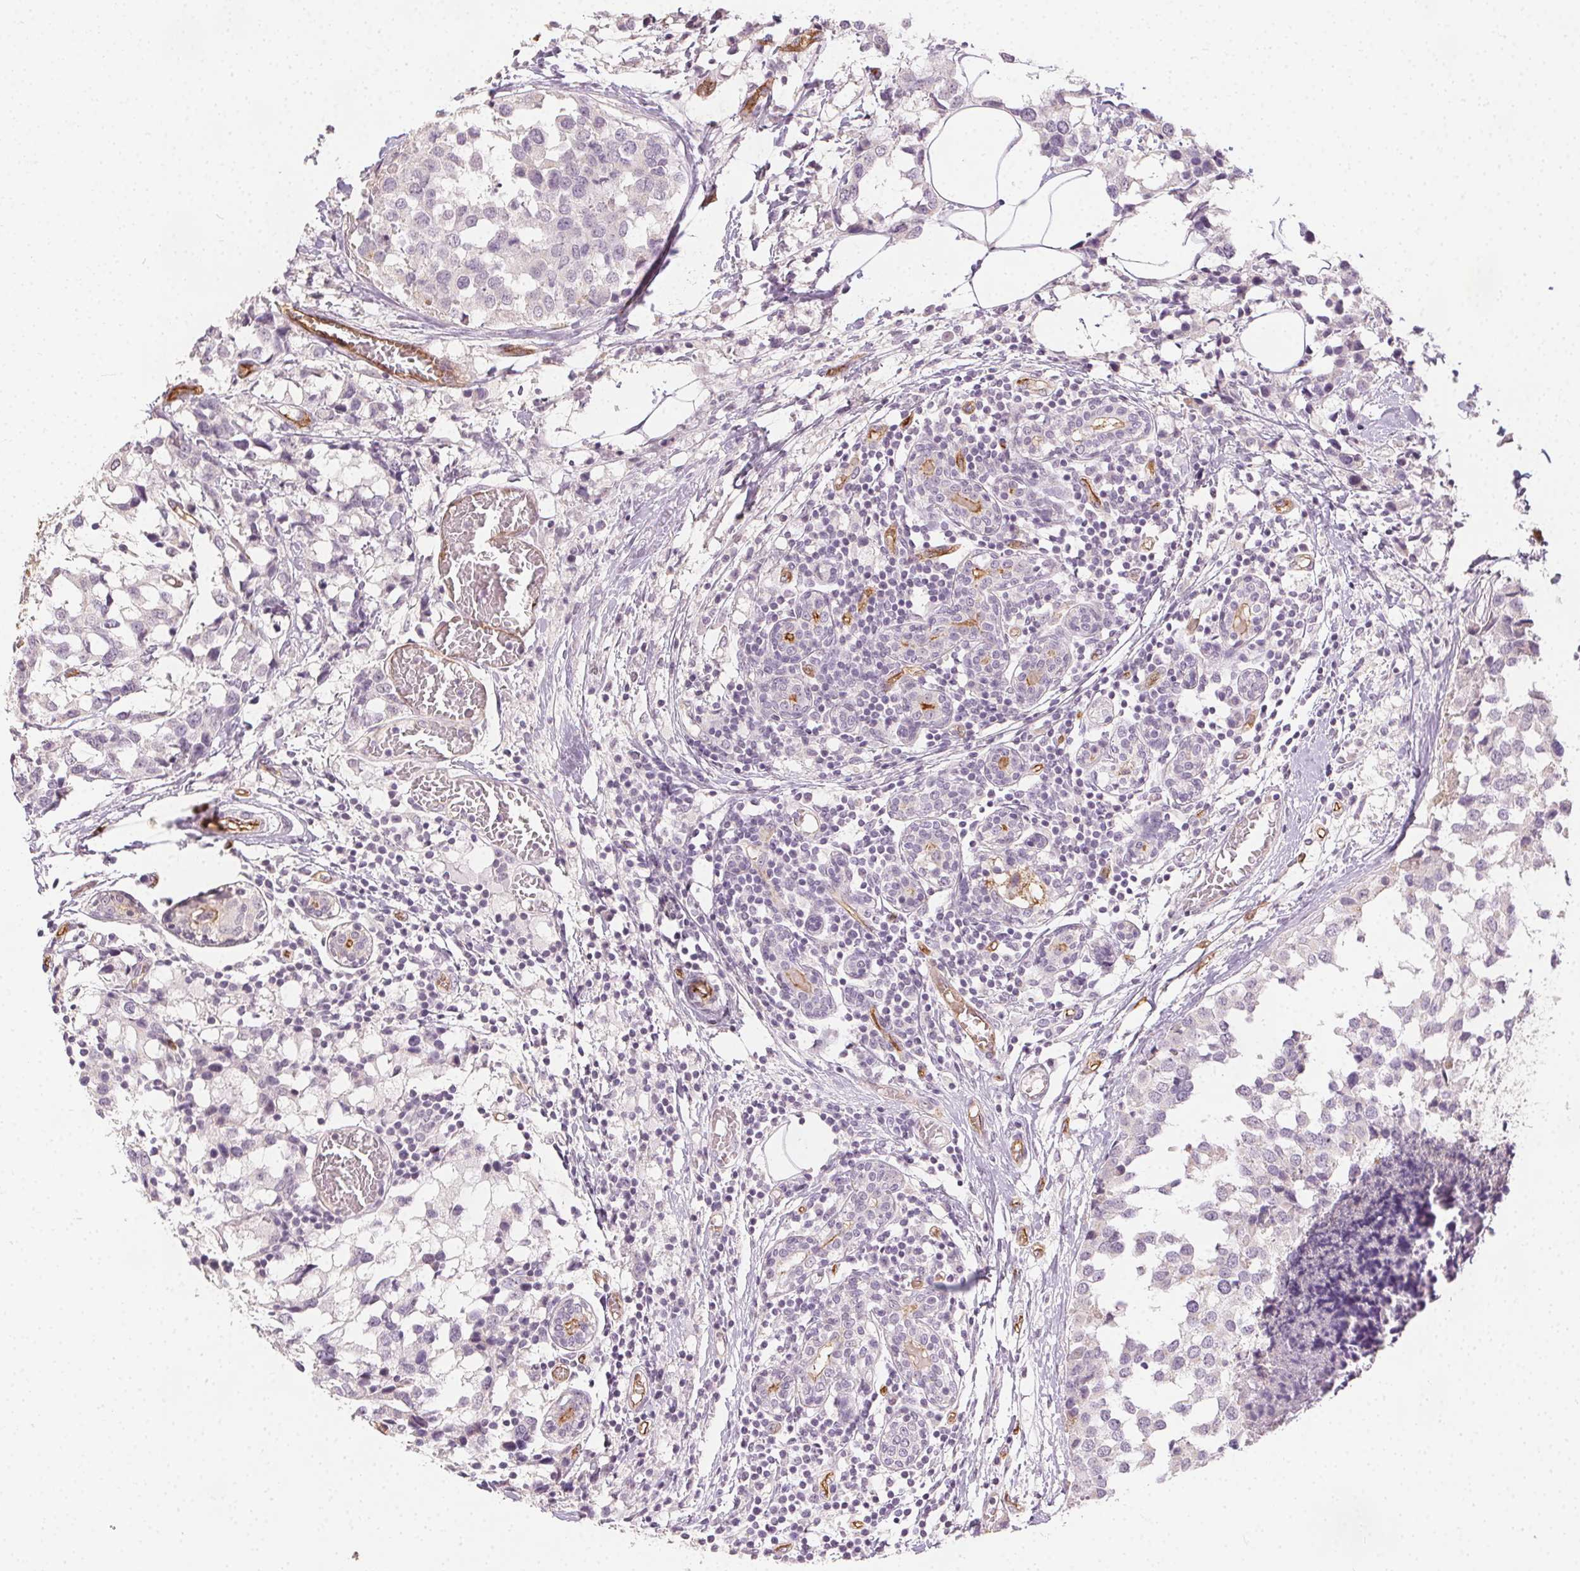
{"staining": {"intensity": "negative", "quantity": "none", "location": "none"}, "tissue": "breast cancer", "cell_type": "Tumor cells", "image_type": "cancer", "snomed": [{"axis": "morphology", "description": "Lobular carcinoma"}, {"axis": "topography", "description": "Breast"}], "caption": "This is a photomicrograph of IHC staining of breast lobular carcinoma, which shows no positivity in tumor cells.", "gene": "PODXL", "patient": {"sex": "female", "age": 59}}